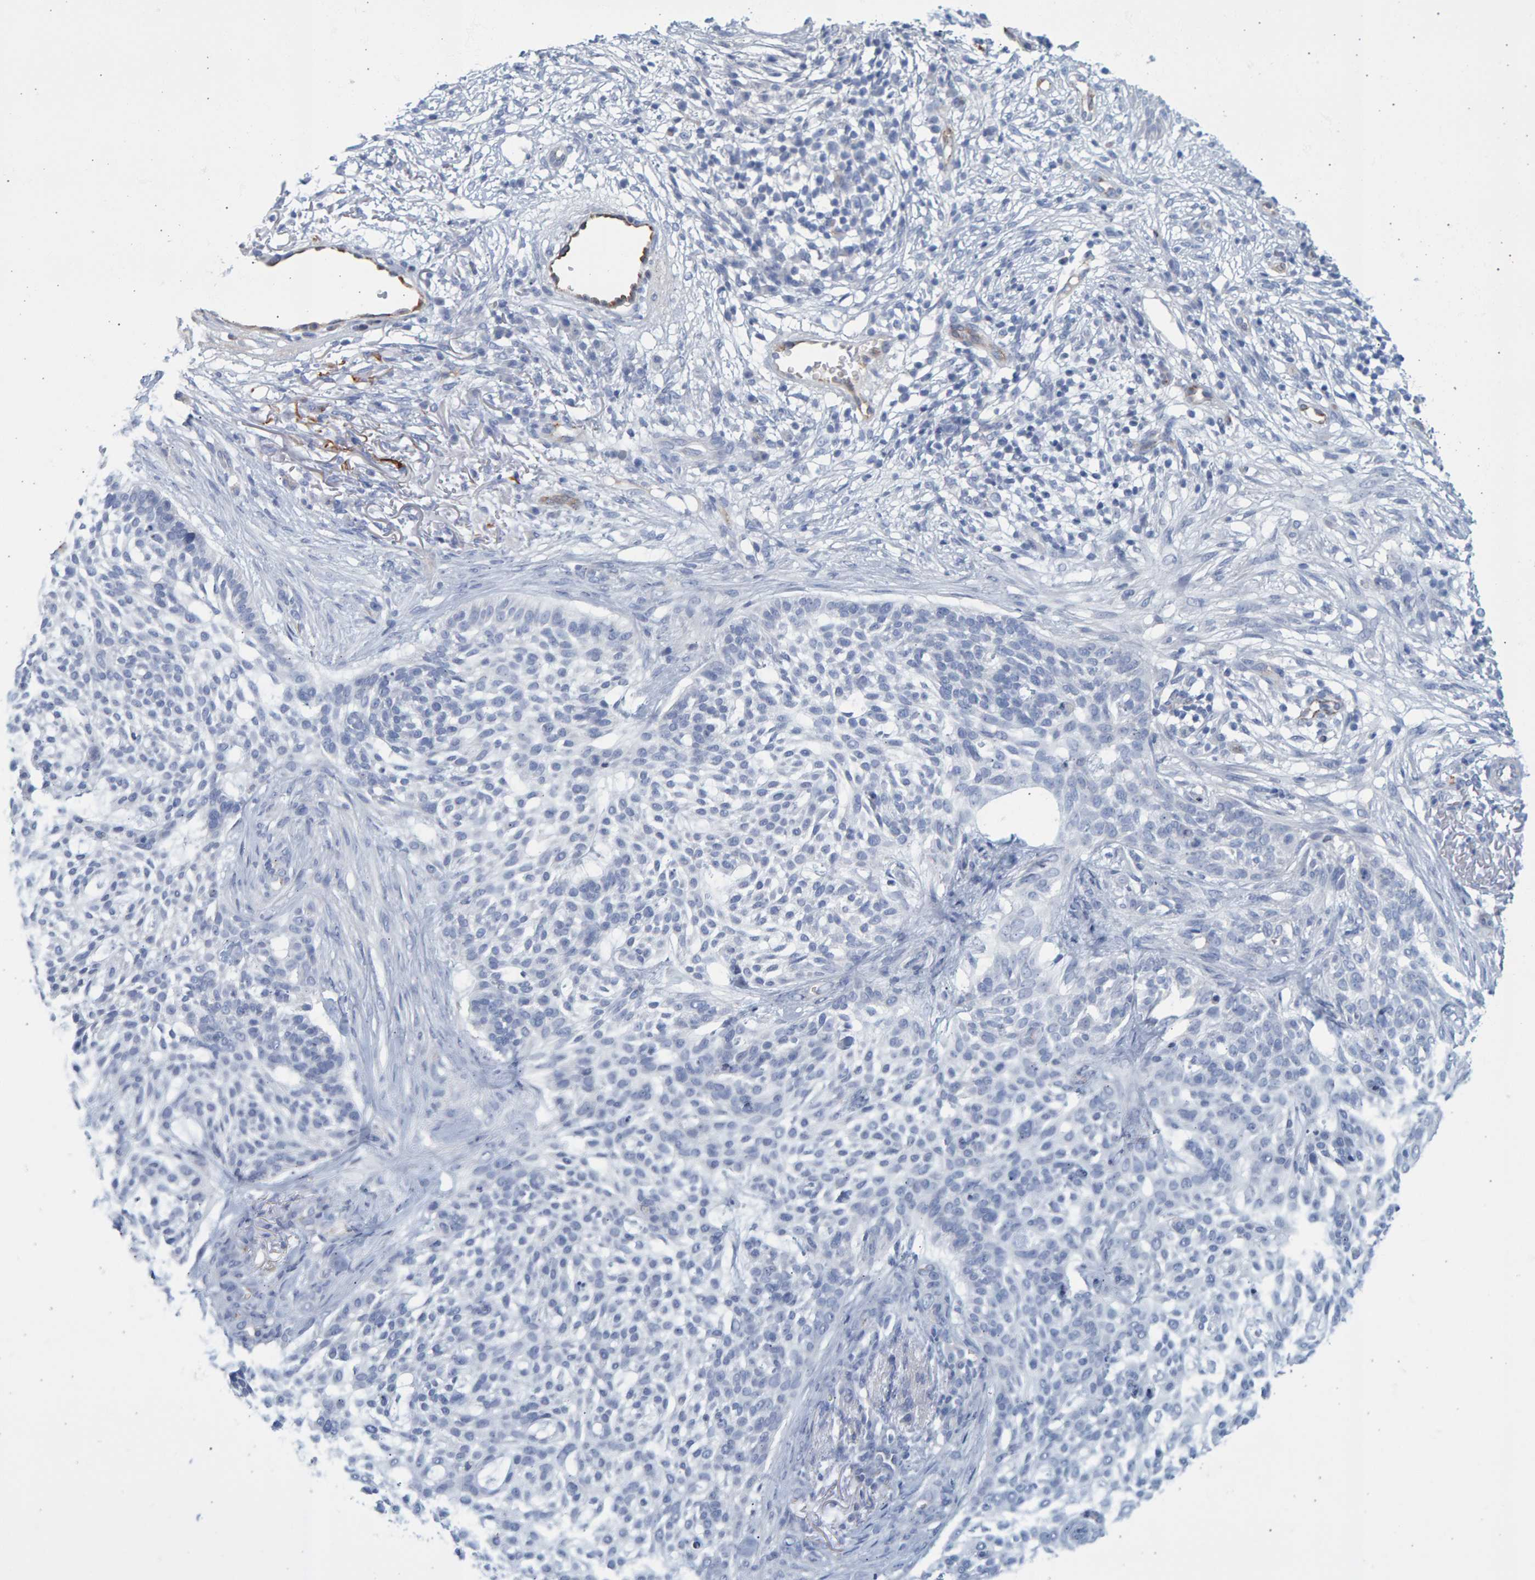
{"staining": {"intensity": "negative", "quantity": "none", "location": "none"}, "tissue": "skin cancer", "cell_type": "Tumor cells", "image_type": "cancer", "snomed": [{"axis": "morphology", "description": "Basal cell carcinoma"}, {"axis": "topography", "description": "Skin"}], "caption": "High power microscopy histopathology image of an IHC image of skin cancer (basal cell carcinoma), revealing no significant positivity in tumor cells.", "gene": "SLC34A3", "patient": {"sex": "female", "age": 64}}